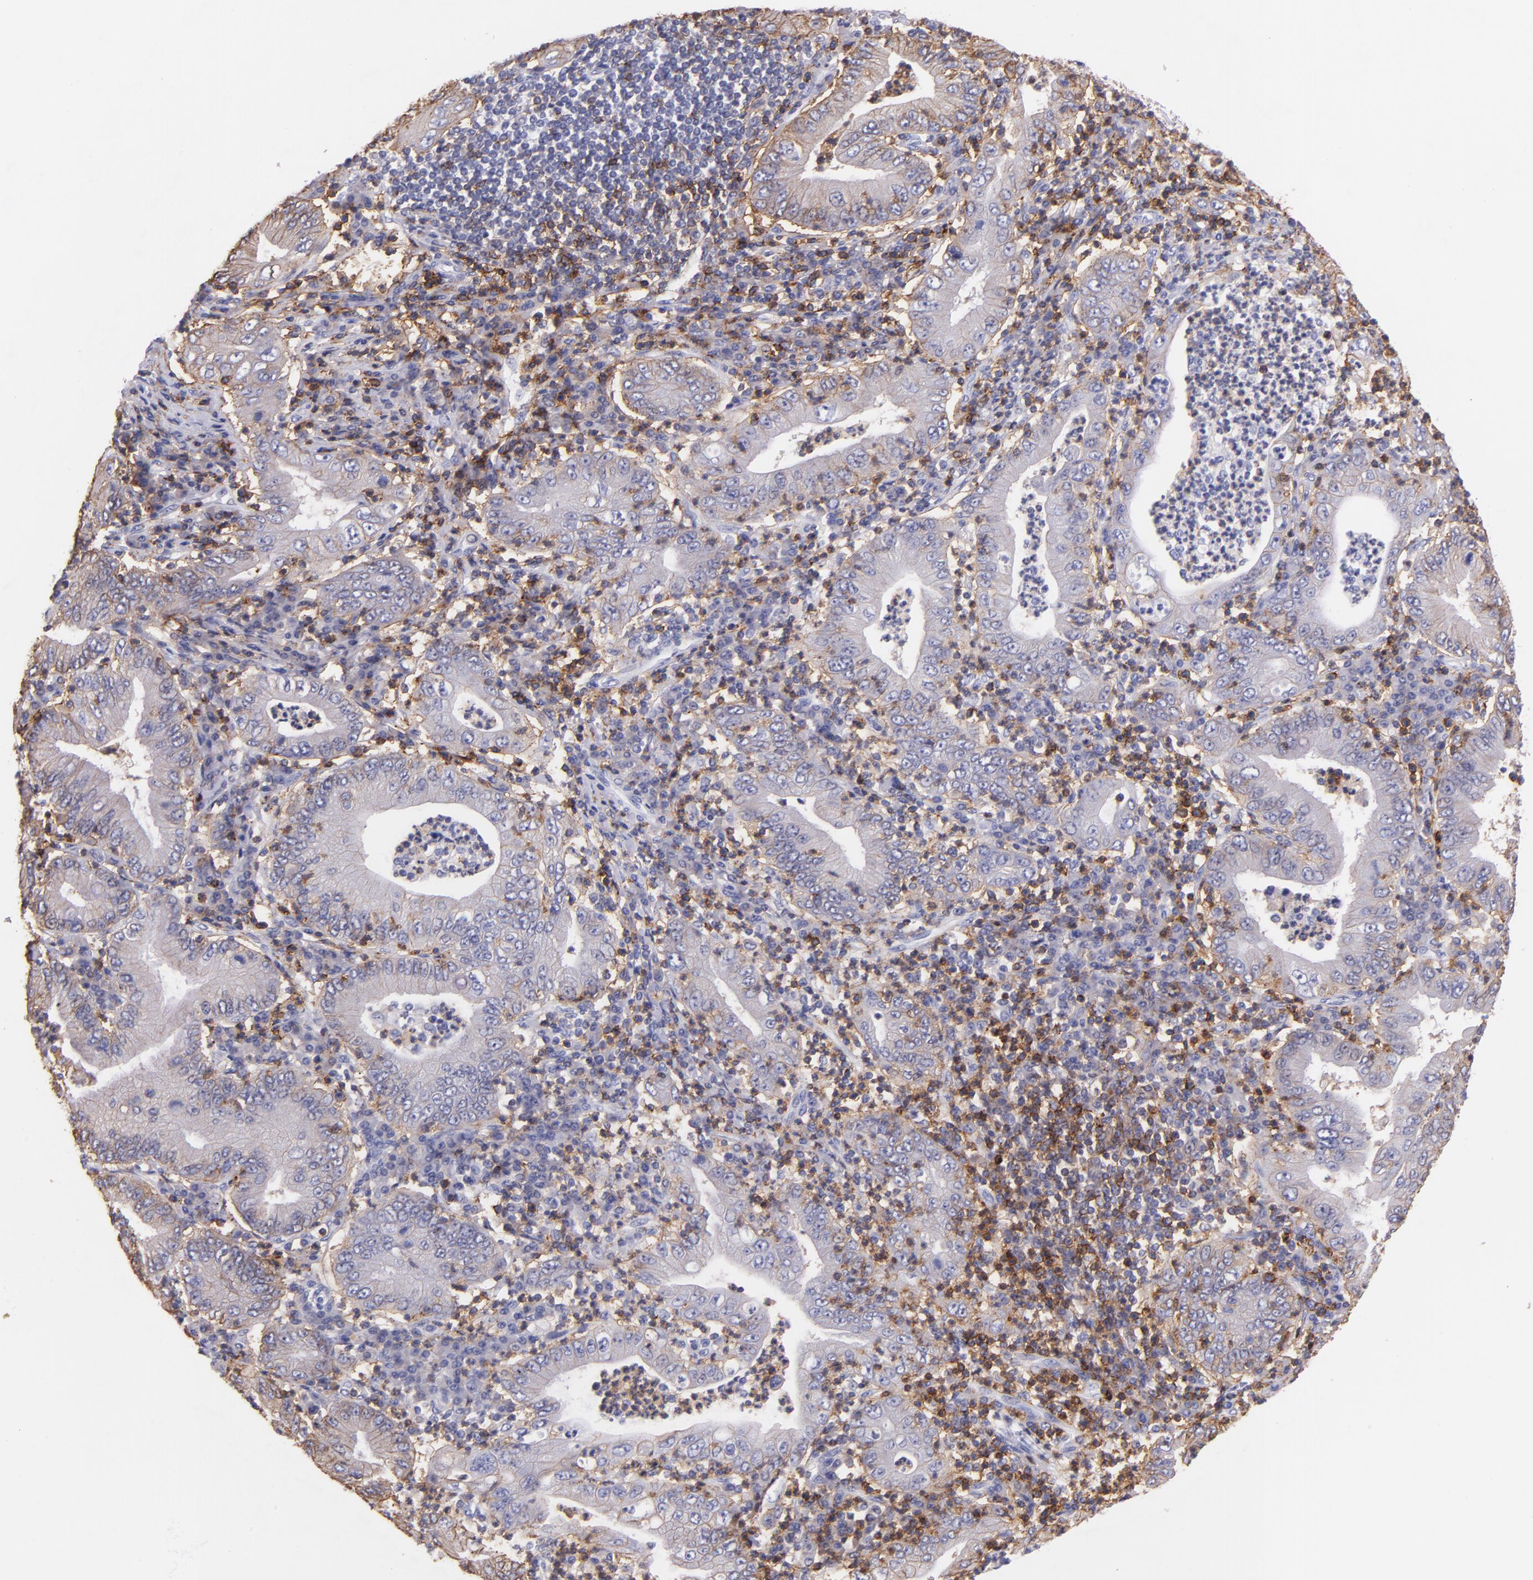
{"staining": {"intensity": "weak", "quantity": "25%-75%", "location": "cytoplasmic/membranous"}, "tissue": "stomach cancer", "cell_type": "Tumor cells", "image_type": "cancer", "snomed": [{"axis": "morphology", "description": "Normal tissue, NOS"}, {"axis": "morphology", "description": "Adenocarcinoma, NOS"}, {"axis": "topography", "description": "Esophagus"}, {"axis": "topography", "description": "Stomach, upper"}, {"axis": "topography", "description": "Peripheral nerve tissue"}], "caption": "Protein expression analysis of human stomach cancer reveals weak cytoplasmic/membranous positivity in approximately 25%-75% of tumor cells.", "gene": "SPN", "patient": {"sex": "male", "age": 62}}